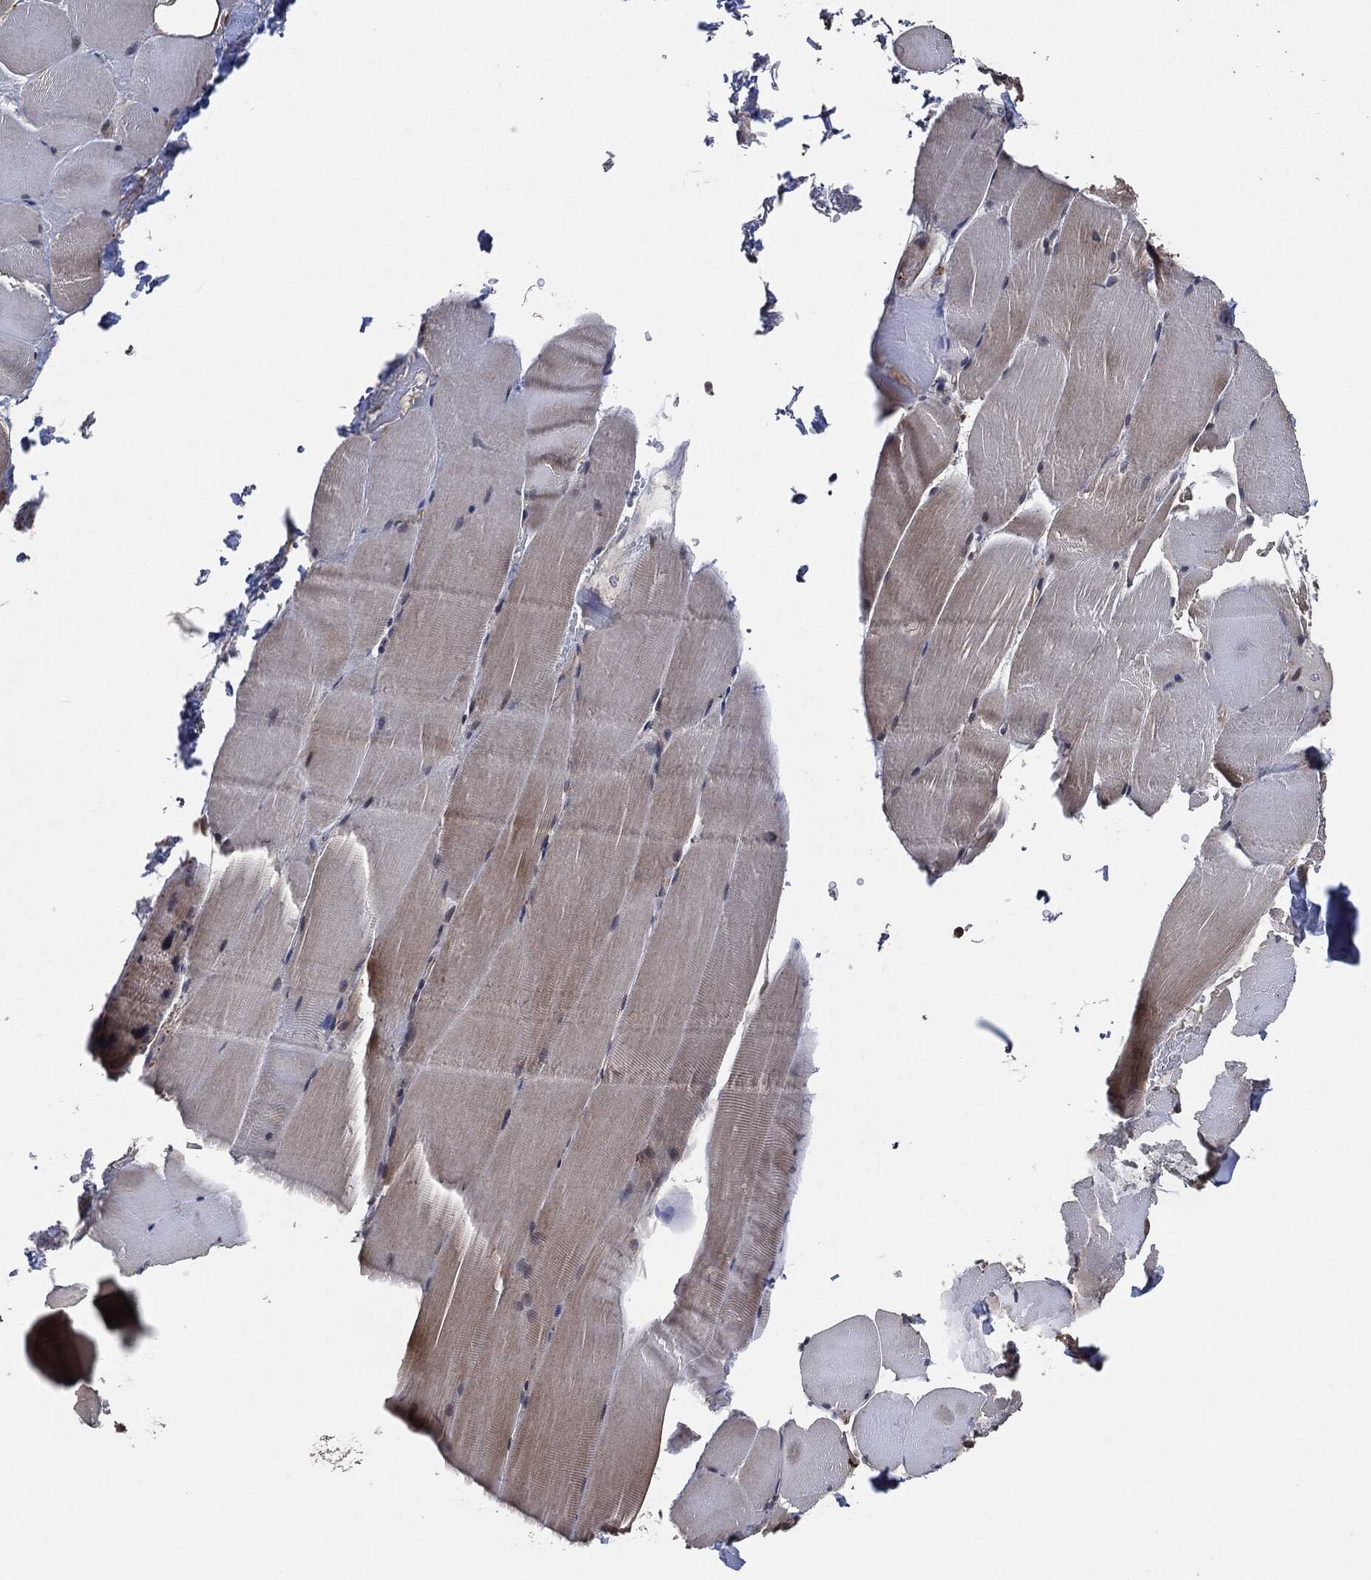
{"staining": {"intensity": "weak", "quantity": "<25%", "location": "cytoplasmic/membranous"}, "tissue": "skeletal muscle", "cell_type": "Myocytes", "image_type": "normal", "snomed": [{"axis": "morphology", "description": "Normal tissue, NOS"}, {"axis": "topography", "description": "Skeletal muscle"}], "caption": "Myocytes show no significant protein positivity in normal skeletal muscle.", "gene": "TPT1", "patient": {"sex": "female", "age": 37}}